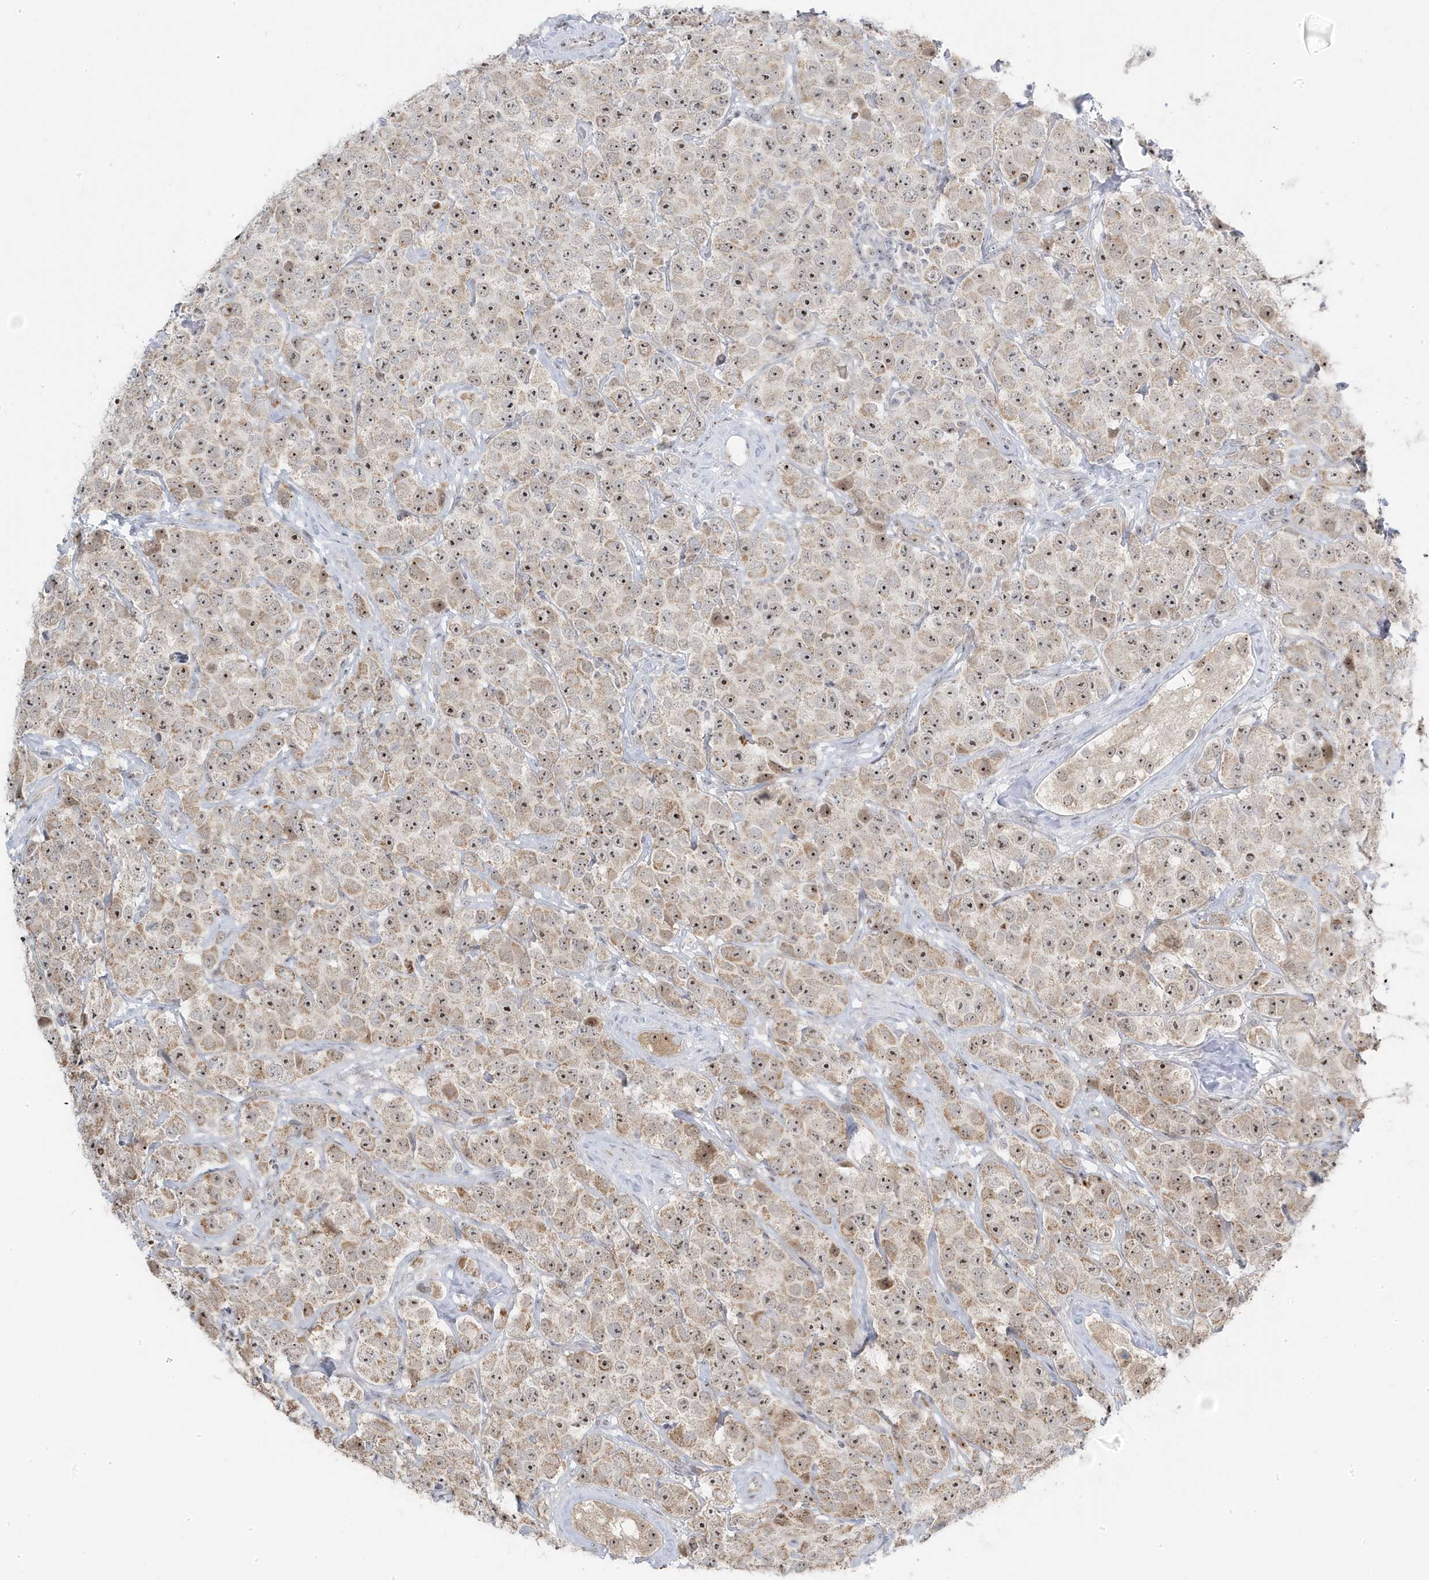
{"staining": {"intensity": "moderate", "quantity": "25%-75%", "location": "cytoplasmic/membranous,nuclear"}, "tissue": "testis cancer", "cell_type": "Tumor cells", "image_type": "cancer", "snomed": [{"axis": "morphology", "description": "Seminoma, NOS"}, {"axis": "topography", "description": "Testis"}], "caption": "Seminoma (testis) was stained to show a protein in brown. There is medium levels of moderate cytoplasmic/membranous and nuclear positivity in about 25%-75% of tumor cells. Immunohistochemistry (ihc) stains the protein in brown and the nuclei are stained blue.", "gene": "TSEN15", "patient": {"sex": "male", "age": 28}}